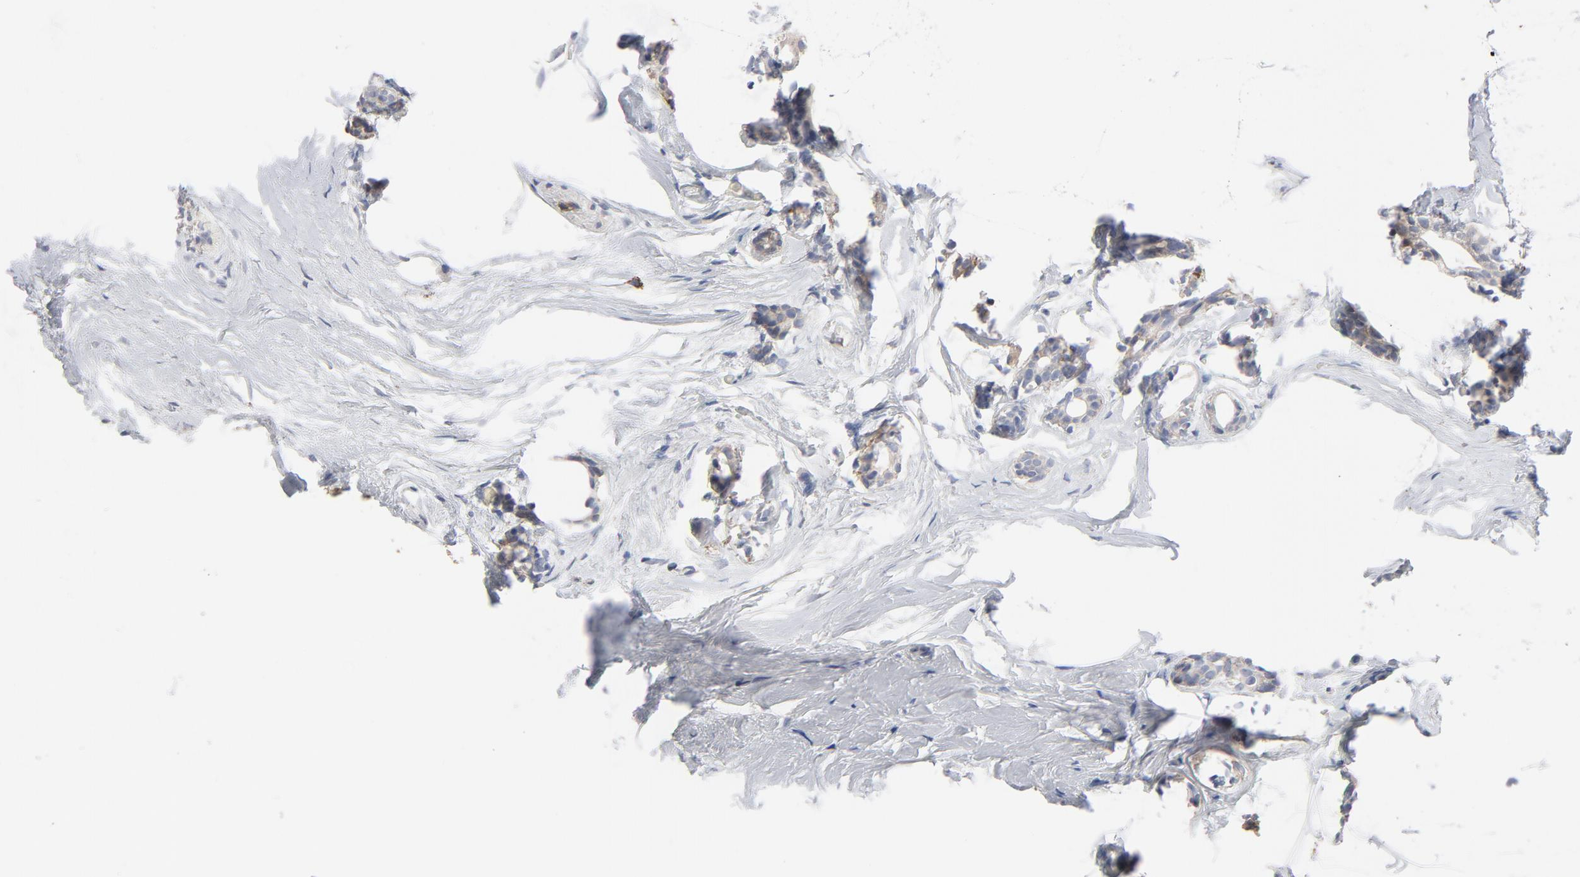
{"staining": {"intensity": "moderate", "quantity": ">75%", "location": "cytoplasmic/membranous"}, "tissue": "breast cancer", "cell_type": "Tumor cells", "image_type": "cancer", "snomed": [{"axis": "morphology", "description": "Lobular carcinoma"}, {"axis": "topography", "description": "Breast"}], "caption": "A micrograph of human breast cancer (lobular carcinoma) stained for a protein shows moderate cytoplasmic/membranous brown staining in tumor cells.", "gene": "NDUFV2", "patient": {"sex": "female", "age": 60}}